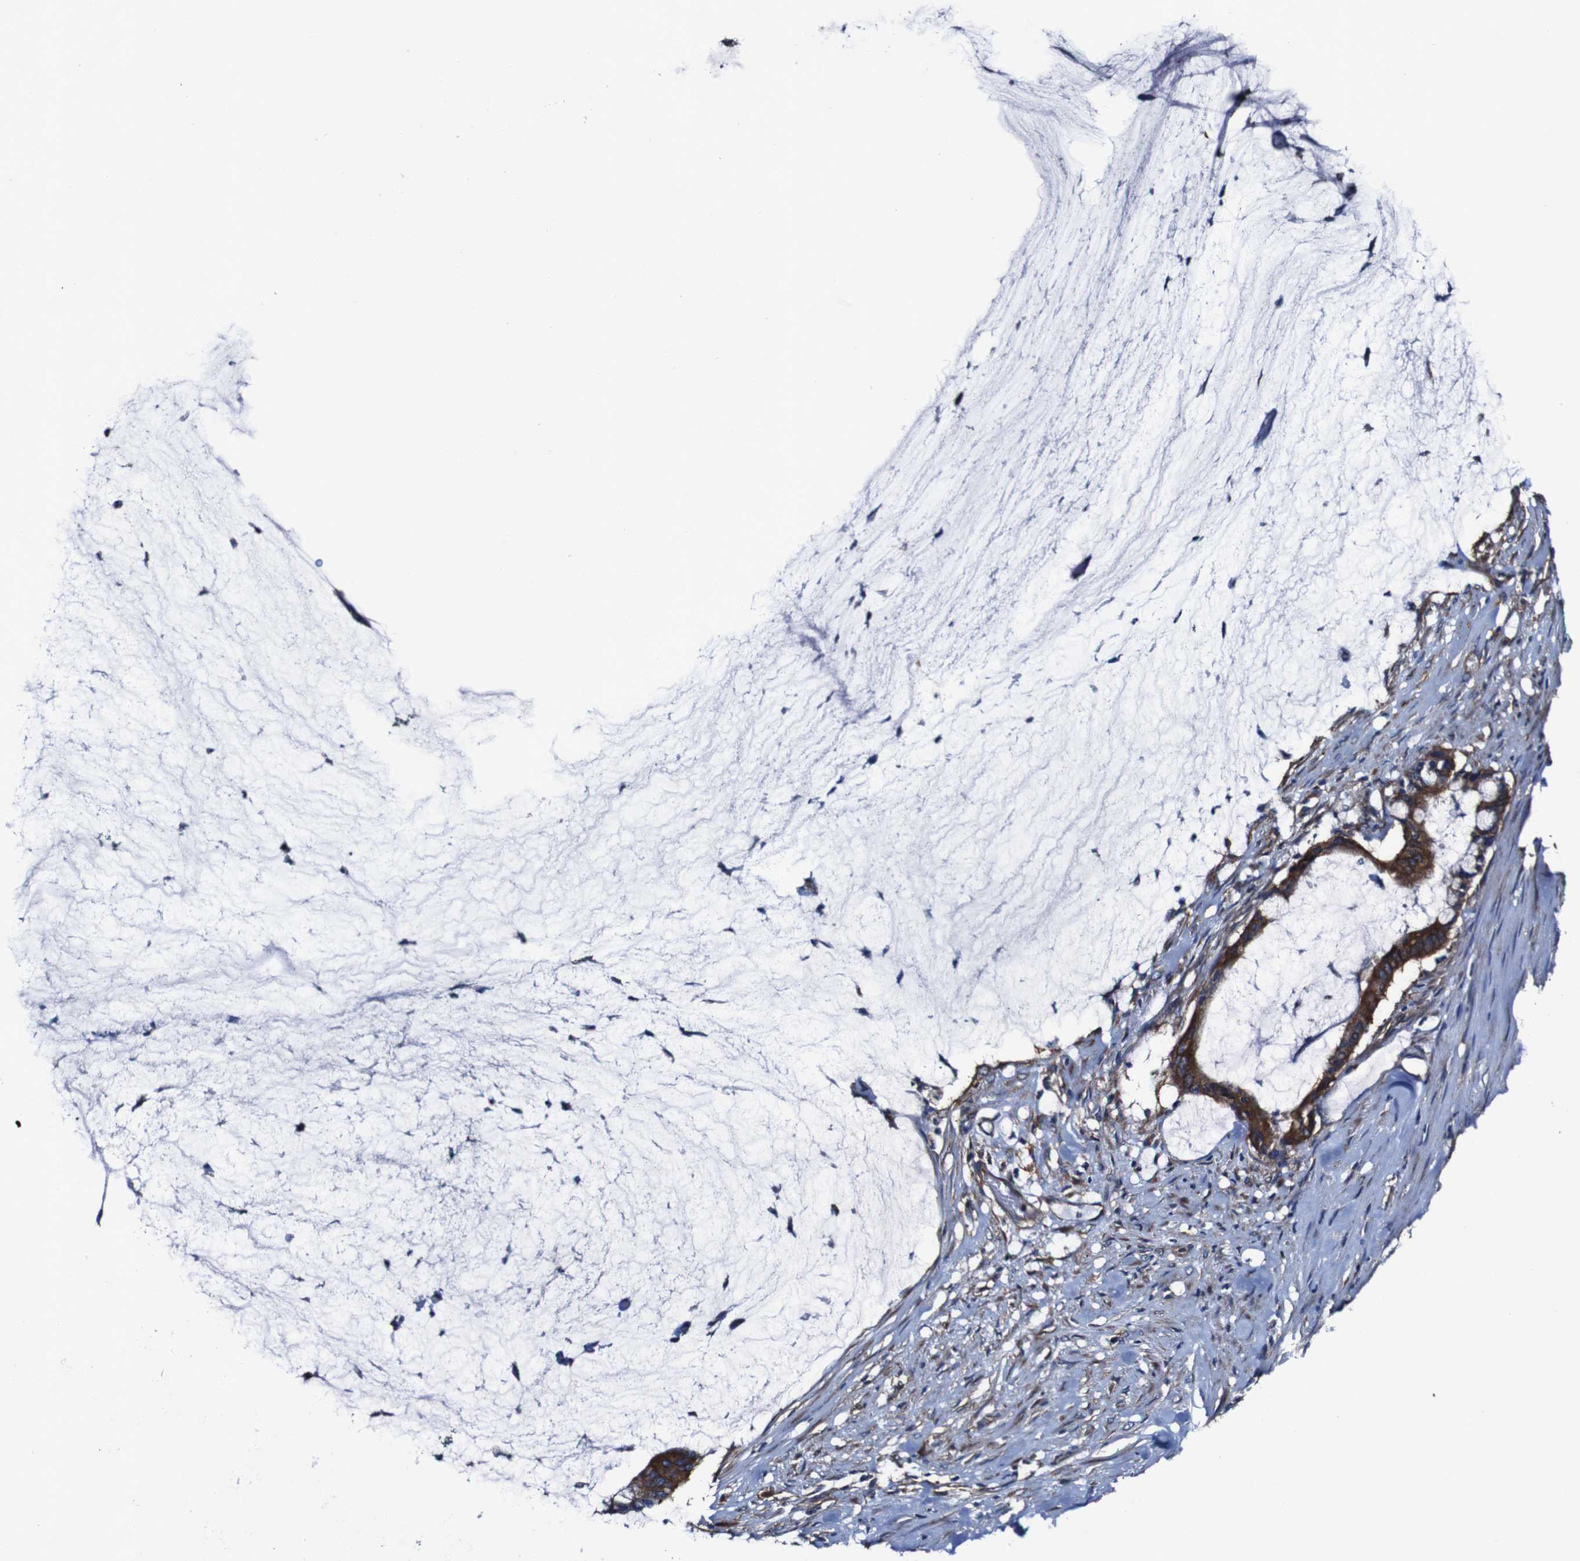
{"staining": {"intensity": "strong", "quantity": ">75%", "location": "cytoplasmic/membranous"}, "tissue": "pancreatic cancer", "cell_type": "Tumor cells", "image_type": "cancer", "snomed": [{"axis": "morphology", "description": "Adenocarcinoma, NOS"}, {"axis": "topography", "description": "Pancreas"}], "caption": "Pancreatic adenocarcinoma was stained to show a protein in brown. There is high levels of strong cytoplasmic/membranous positivity in about >75% of tumor cells. (DAB IHC with brightfield microscopy, high magnification).", "gene": "CSF1R", "patient": {"sex": "male", "age": 41}}